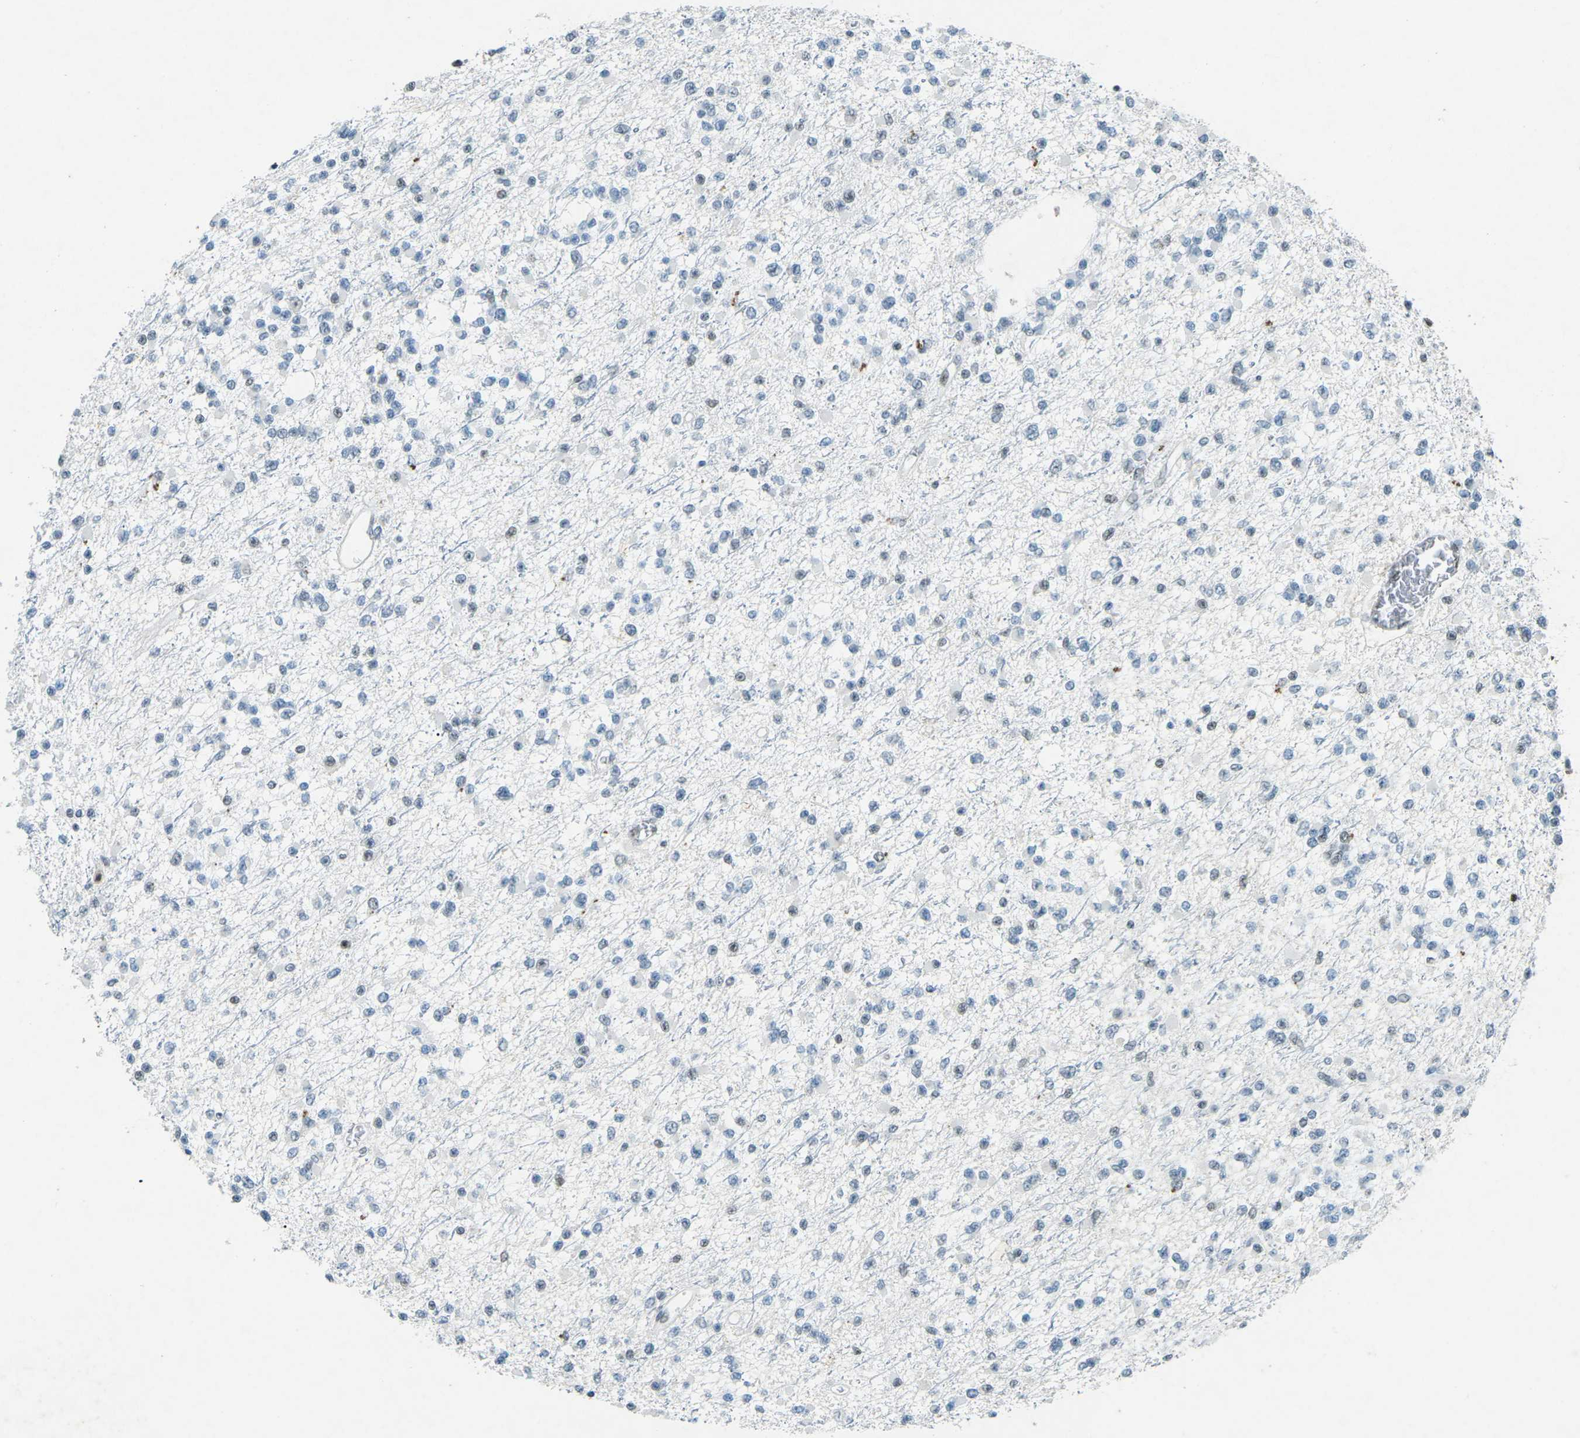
{"staining": {"intensity": "negative", "quantity": "none", "location": "none"}, "tissue": "glioma", "cell_type": "Tumor cells", "image_type": "cancer", "snomed": [{"axis": "morphology", "description": "Glioma, malignant, Low grade"}, {"axis": "topography", "description": "Brain"}], "caption": "Protein analysis of low-grade glioma (malignant) reveals no significant expression in tumor cells.", "gene": "RB1", "patient": {"sex": "female", "age": 22}}